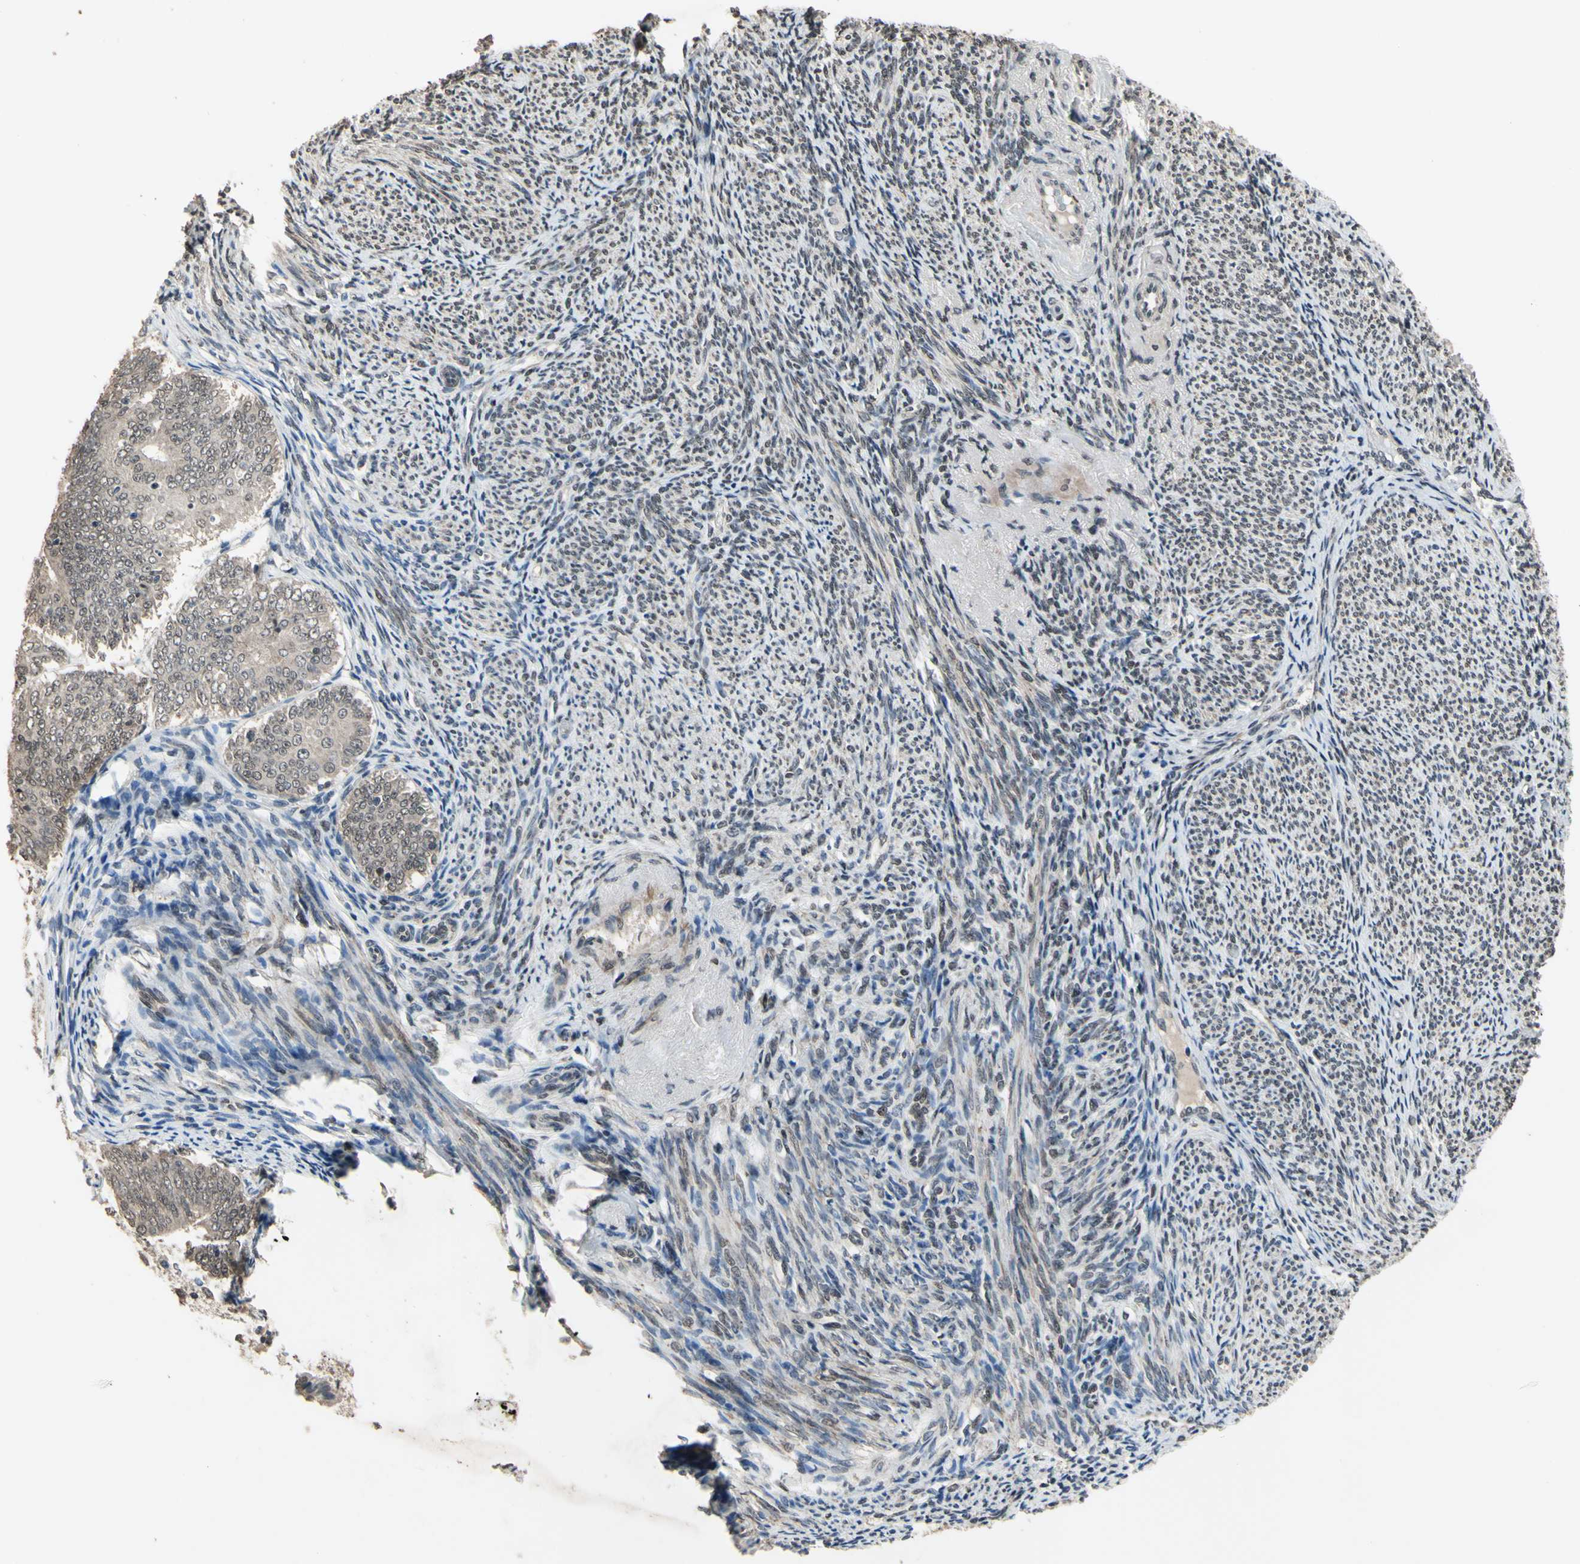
{"staining": {"intensity": "weak", "quantity": "<25%", "location": "nuclear"}, "tissue": "endometrial cancer", "cell_type": "Tumor cells", "image_type": "cancer", "snomed": [{"axis": "morphology", "description": "Adenocarcinoma, NOS"}, {"axis": "topography", "description": "Endometrium"}], "caption": "Immunohistochemical staining of endometrial cancer exhibits no significant staining in tumor cells.", "gene": "ZNF174", "patient": {"sex": "female", "age": 63}}